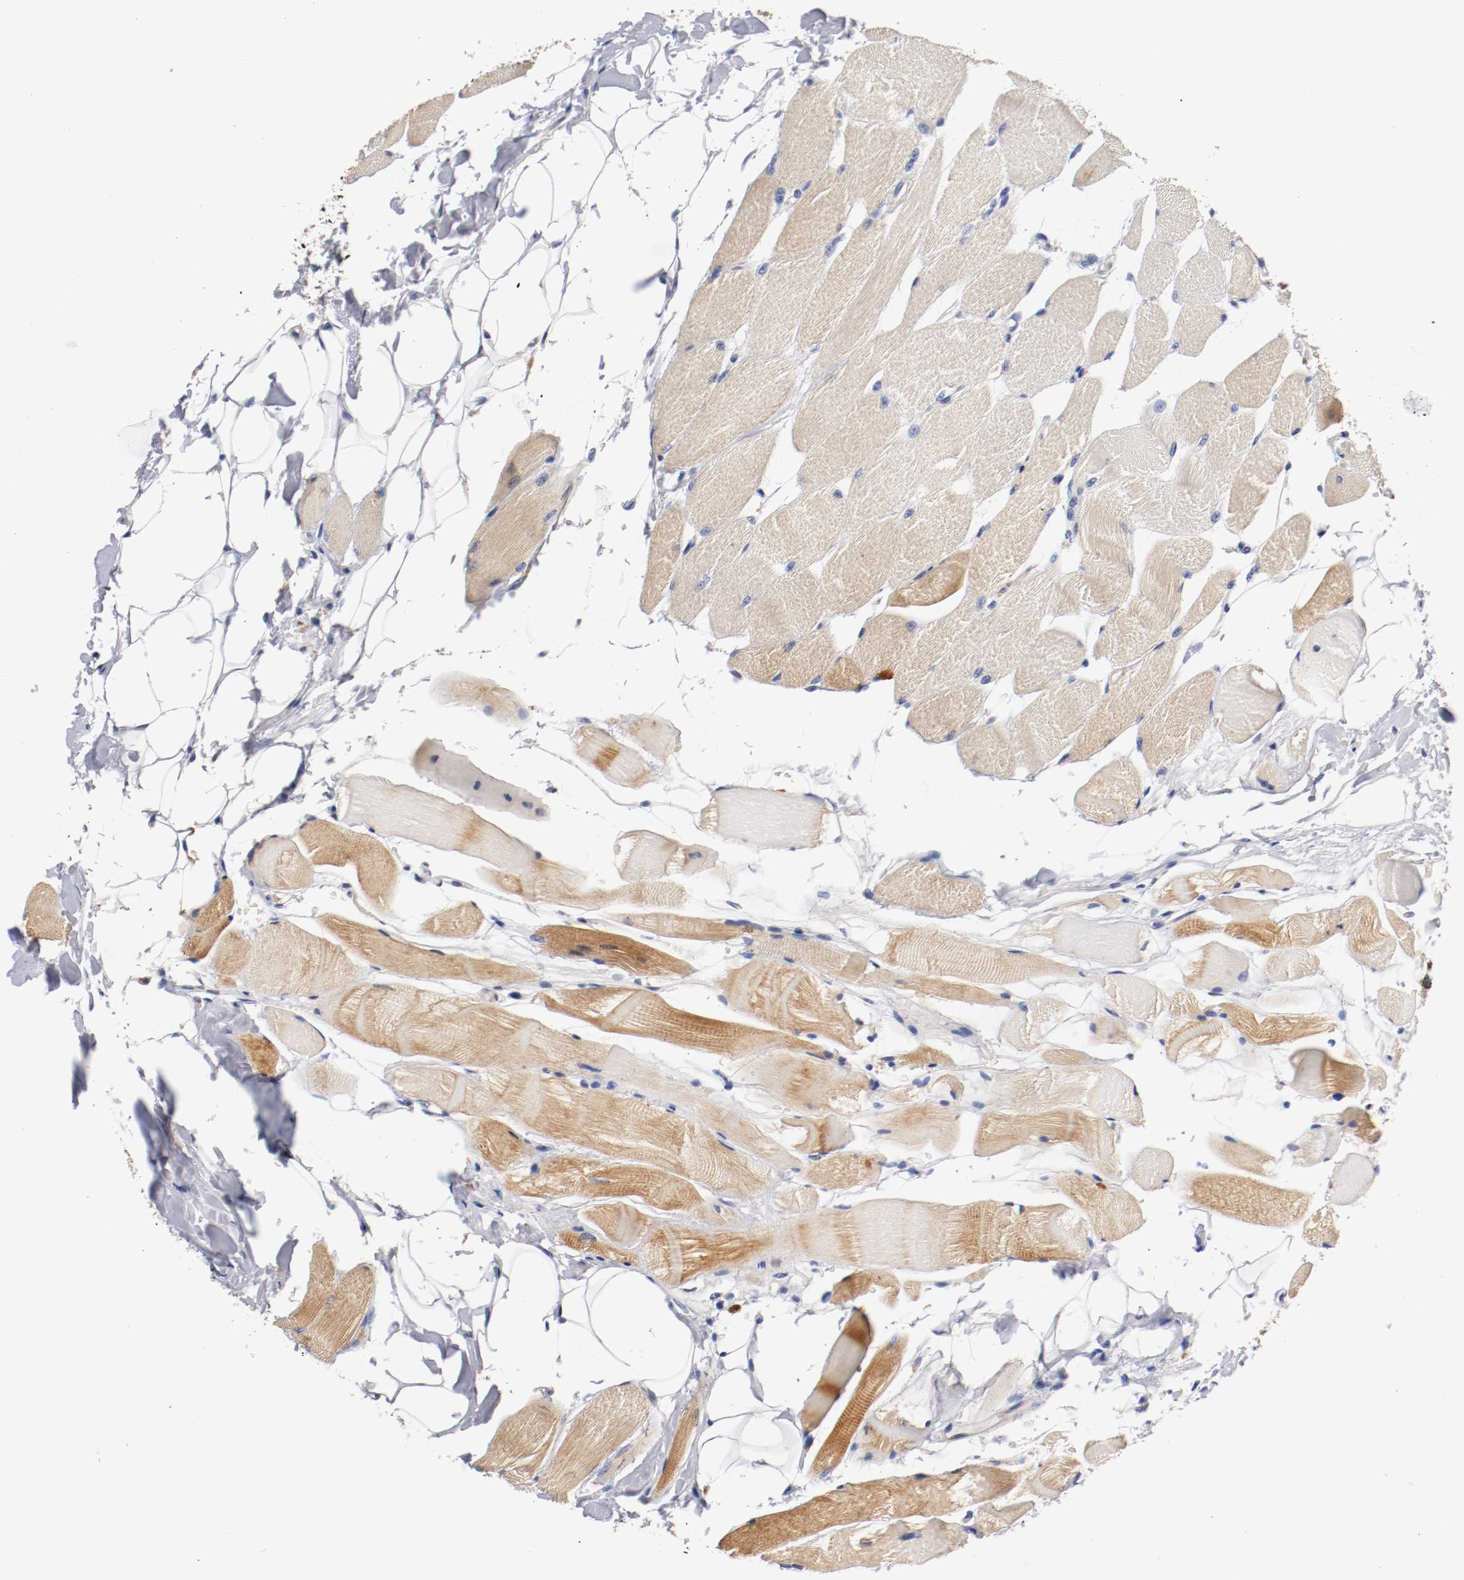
{"staining": {"intensity": "strong", "quantity": "25%-75%", "location": "cytoplasmic/membranous"}, "tissue": "skeletal muscle", "cell_type": "Myocytes", "image_type": "normal", "snomed": [{"axis": "morphology", "description": "Normal tissue, NOS"}, {"axis": "topography", "description": "Skeletal muscle"}, {"axis": "topography", "description": "Peripheral nerve tissue"}], "caption": "A high amount of strong cytoplasmic/membranous staining is appreciated in about 25%-75% of myocytes in benign skeletal muscle. The staining was performed using DAB to visualize the protein expression in brown, while the nuclei were stained in blue with hematoxylin (Magnification: 20x).", "gene": "SEMA5A", "patient": {"sex": "female", "age": 84}}